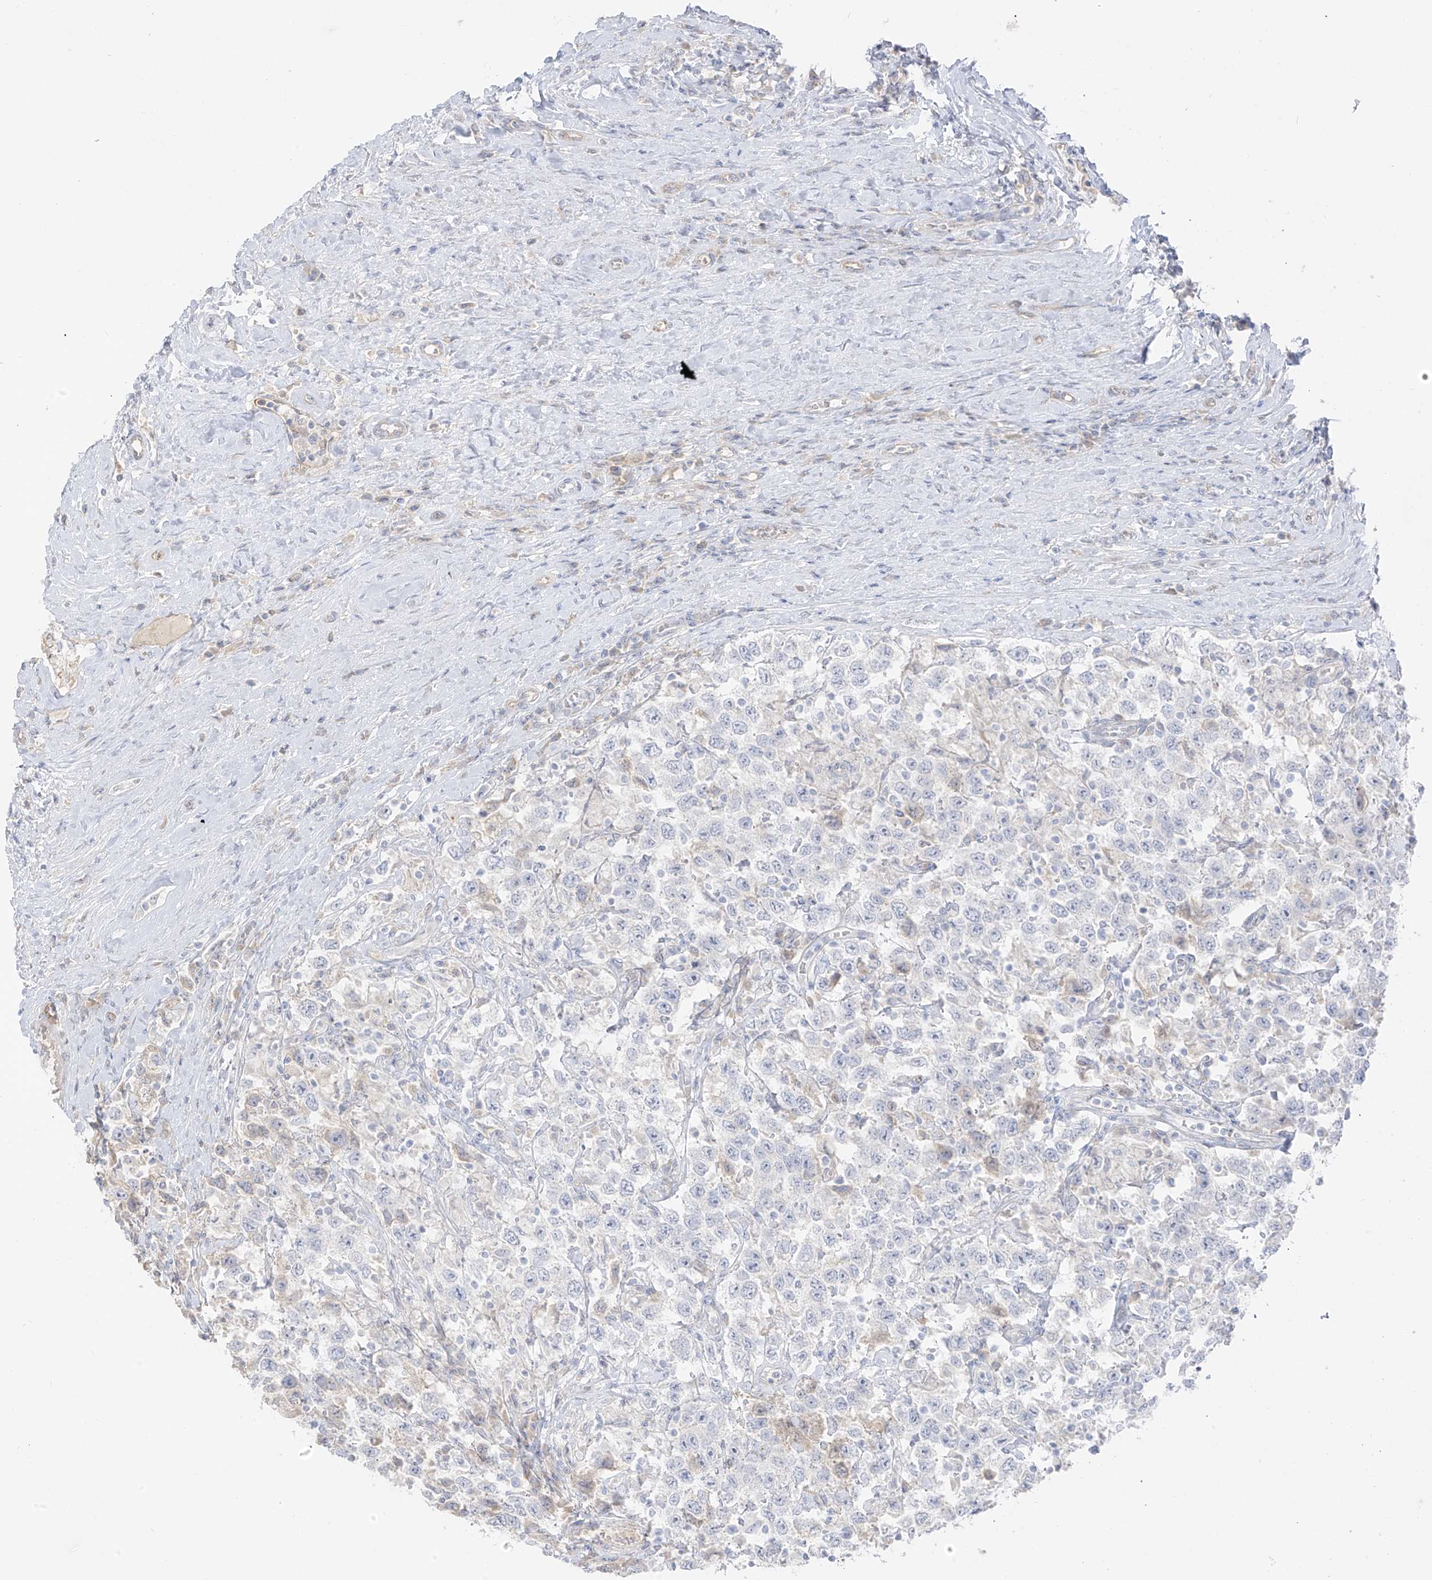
{"staining": {"intensity": "negative", "quantity": "none", "location": "none"}, "tissue": "testis cancer", "cell_type": "Tumor cells", "image_type": "cancer", "snomed": [{"axis": "morphology", "description": "Seminoma, NOS"}, {"axis": "topography", "description": "Testis"}], "caption": "Testis cancer (seminoma) was stained to show a protein in brown. There is no significant staining in tumor cells. (Immunohistochemistry, brightfield microscopy, high magnification).", "gene": "C11orf87", "patient": {"sex": "male", "age": 41}}